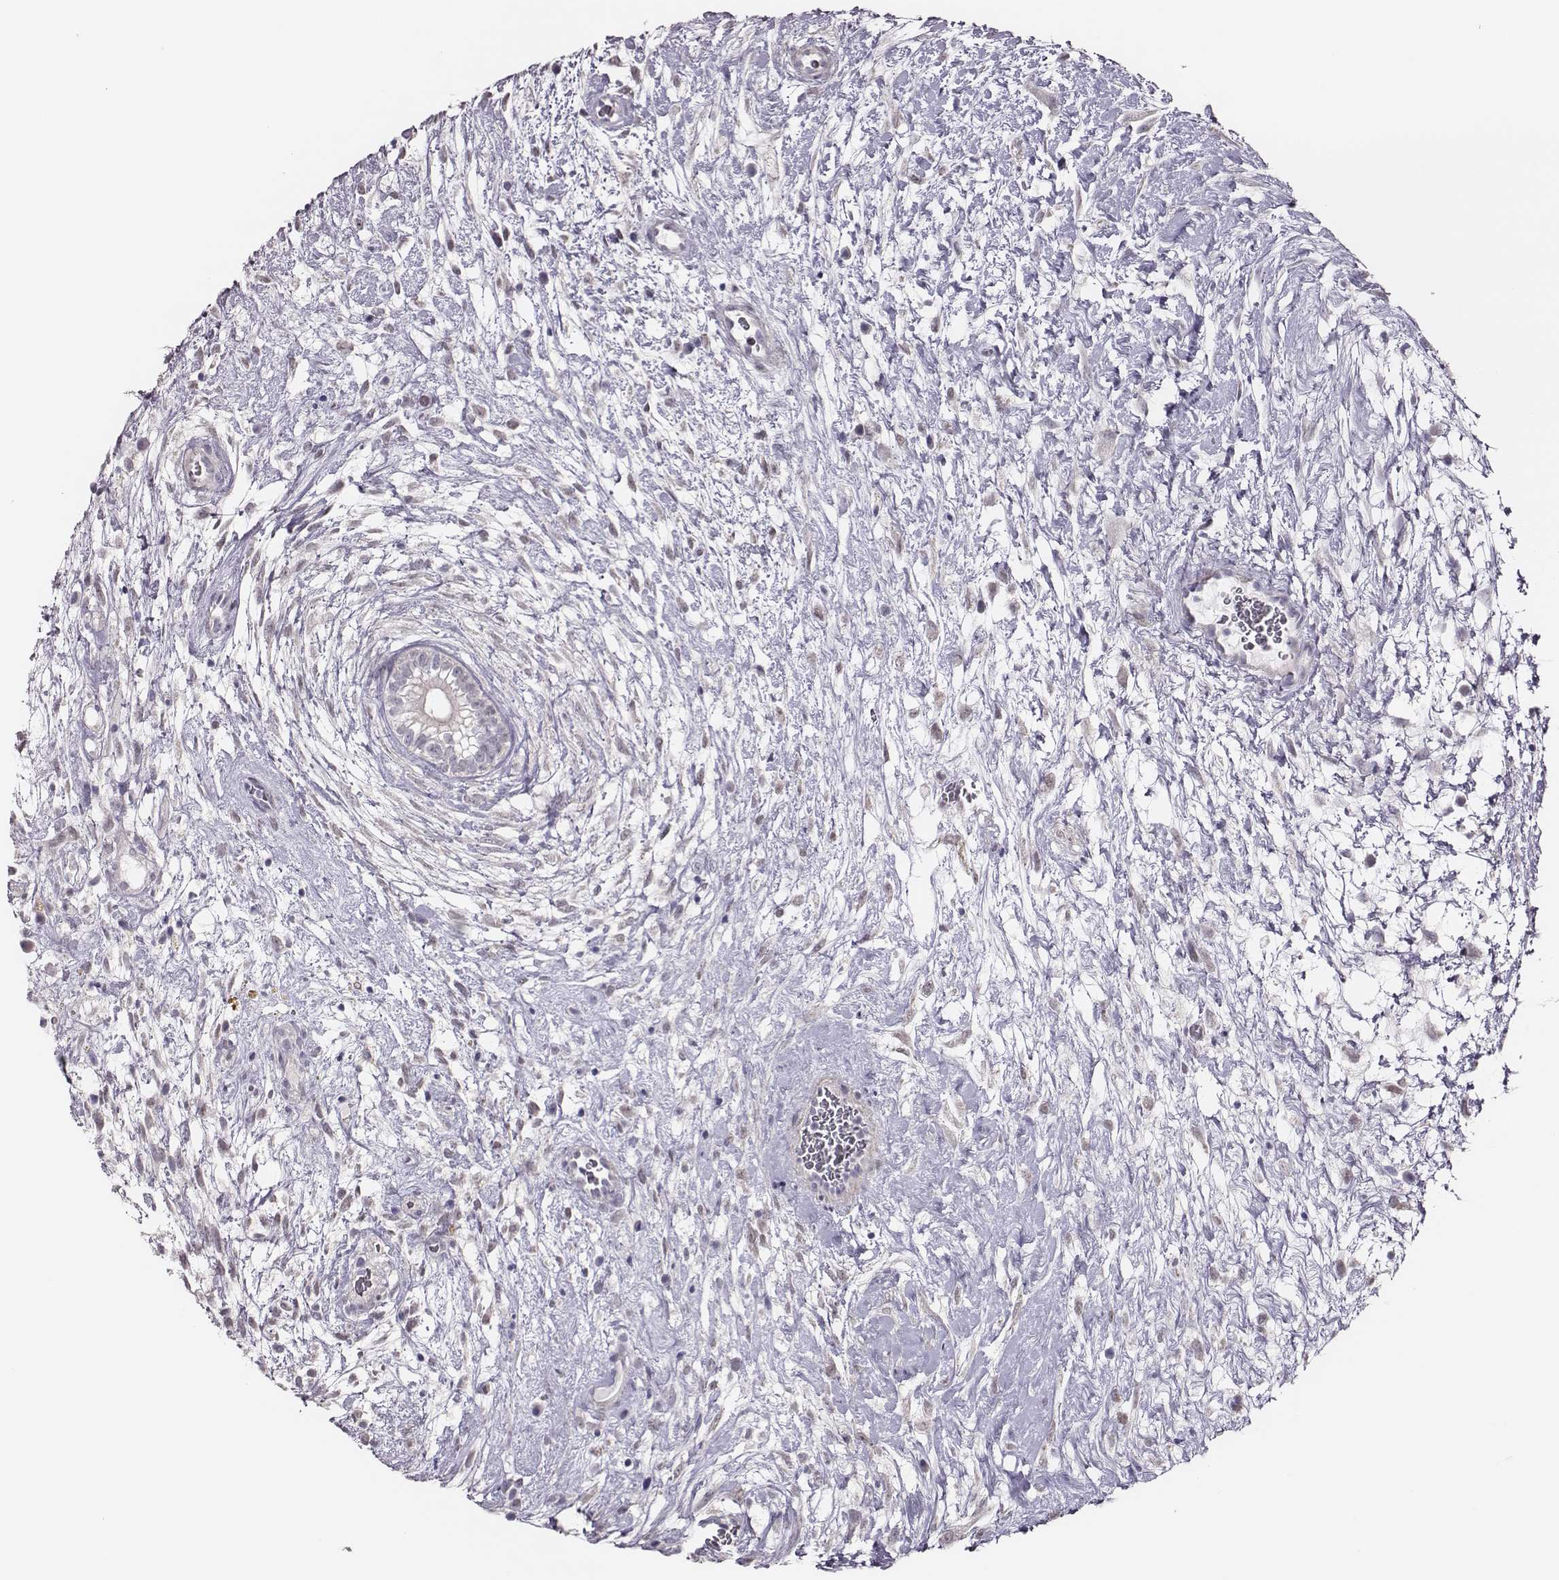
{"staining": {"intensity": "negative", "quantity": "none", "location": "none"}, "tissue": "testis cancer", "cell_type": "Tumor cells", "image_type": "cancer", "snomed": [{"axis": "morphology", "description": "Normal tissue, NOS"}, {"axis": "morphology", "description": "Carcinoma, Embryonal, NOS"}, {"axis": "topography", "description": "Testis"}], "caption": "There is no significant staining in tumor cells of testis embryonal carcinoma.", "gene": "SCML2", "patient": {"sex": "male", "age": 32}}